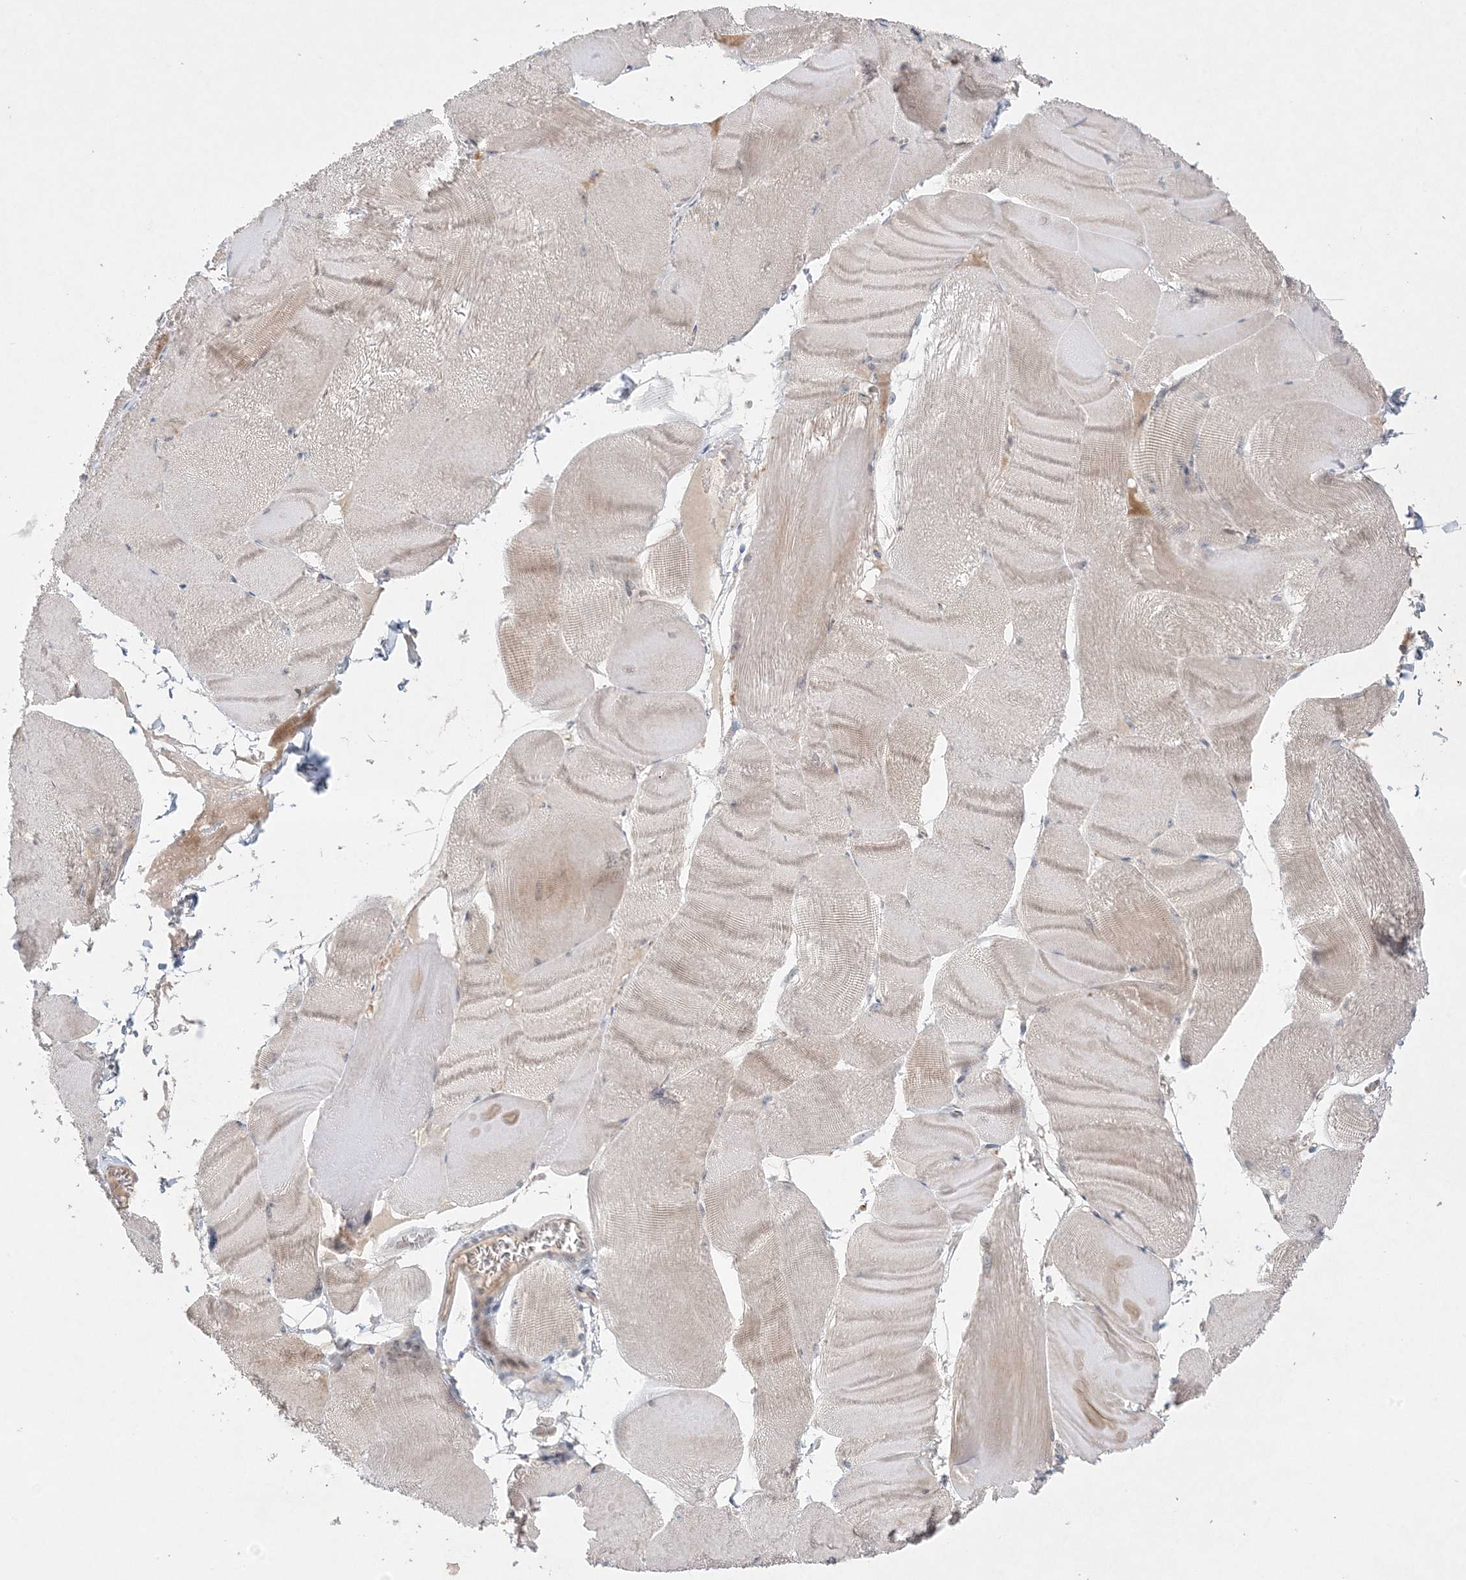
{"staining": {"intensity": "weak", "quantity": "25%-75%", "location": "cytoplasmic/membranous"}, "tissue": "skeletal muscle", "cell_type": "Myocytes", "image_type": "normal", "snomed": [{"axis": "morphology", "description": "Normal tissue, NOS"}, {"axis": "morphology", "description": "Basal cell carcinoma"}, {"axis": "topography", "description": "Skeletal muscle"}], "caption": "Immunohistochemical staining of benign human skeletal muscle reveals 25%-75% levels of weak cytoplasmic/membranous protein staining in about 25%-75% of myocytes. (Stains: DAB (3,3'-diaminobenzidine) in brown, nuclei in blue, Microscopy: brightfield microscopy at high magnification).", "gene": "MMGT1", "patient": {"sex": "female", "age": 64}}